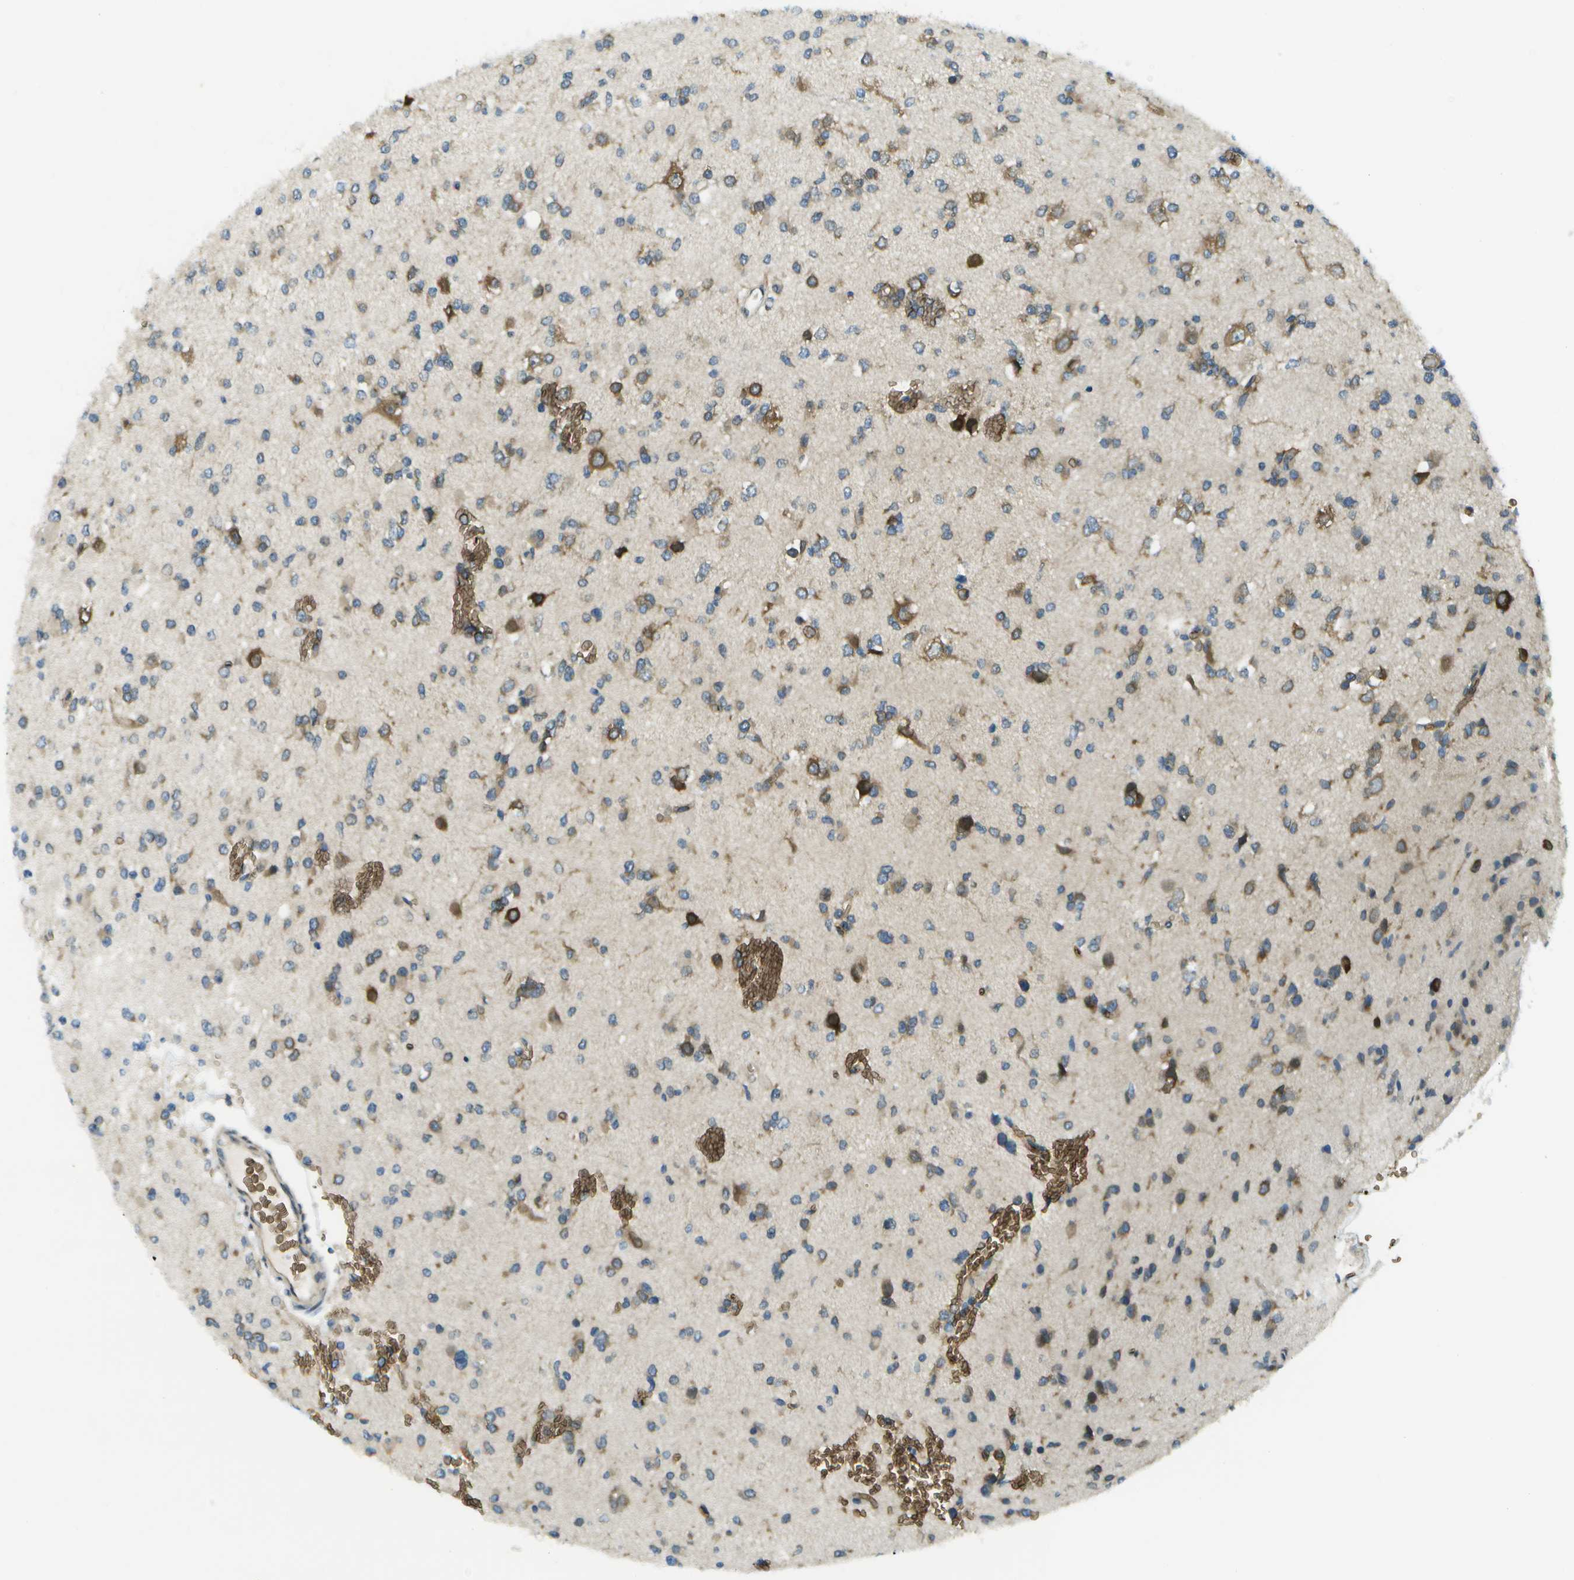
{"staining": {"intensity": "moderate", "quantity": "25%-75%", "location": "cytoplasmic/membranous"}, "tissue": "glioma", "cell_type": "Tumor cells", "image_type": "cancer", "snomed": [{"axis": "morphology", "description": "Glioma, malignant, Low grade"}, {"axis": "topography", "description": "Brain"}], "caption": "Immunohistochemical staining of glioma shows medium levels of moderate cytoplasmic/membranous protein positivity in approximately 25%-75% of tumor cells.", "gene": "CTIF", "patient": {"sex": "female", "age": 22}}